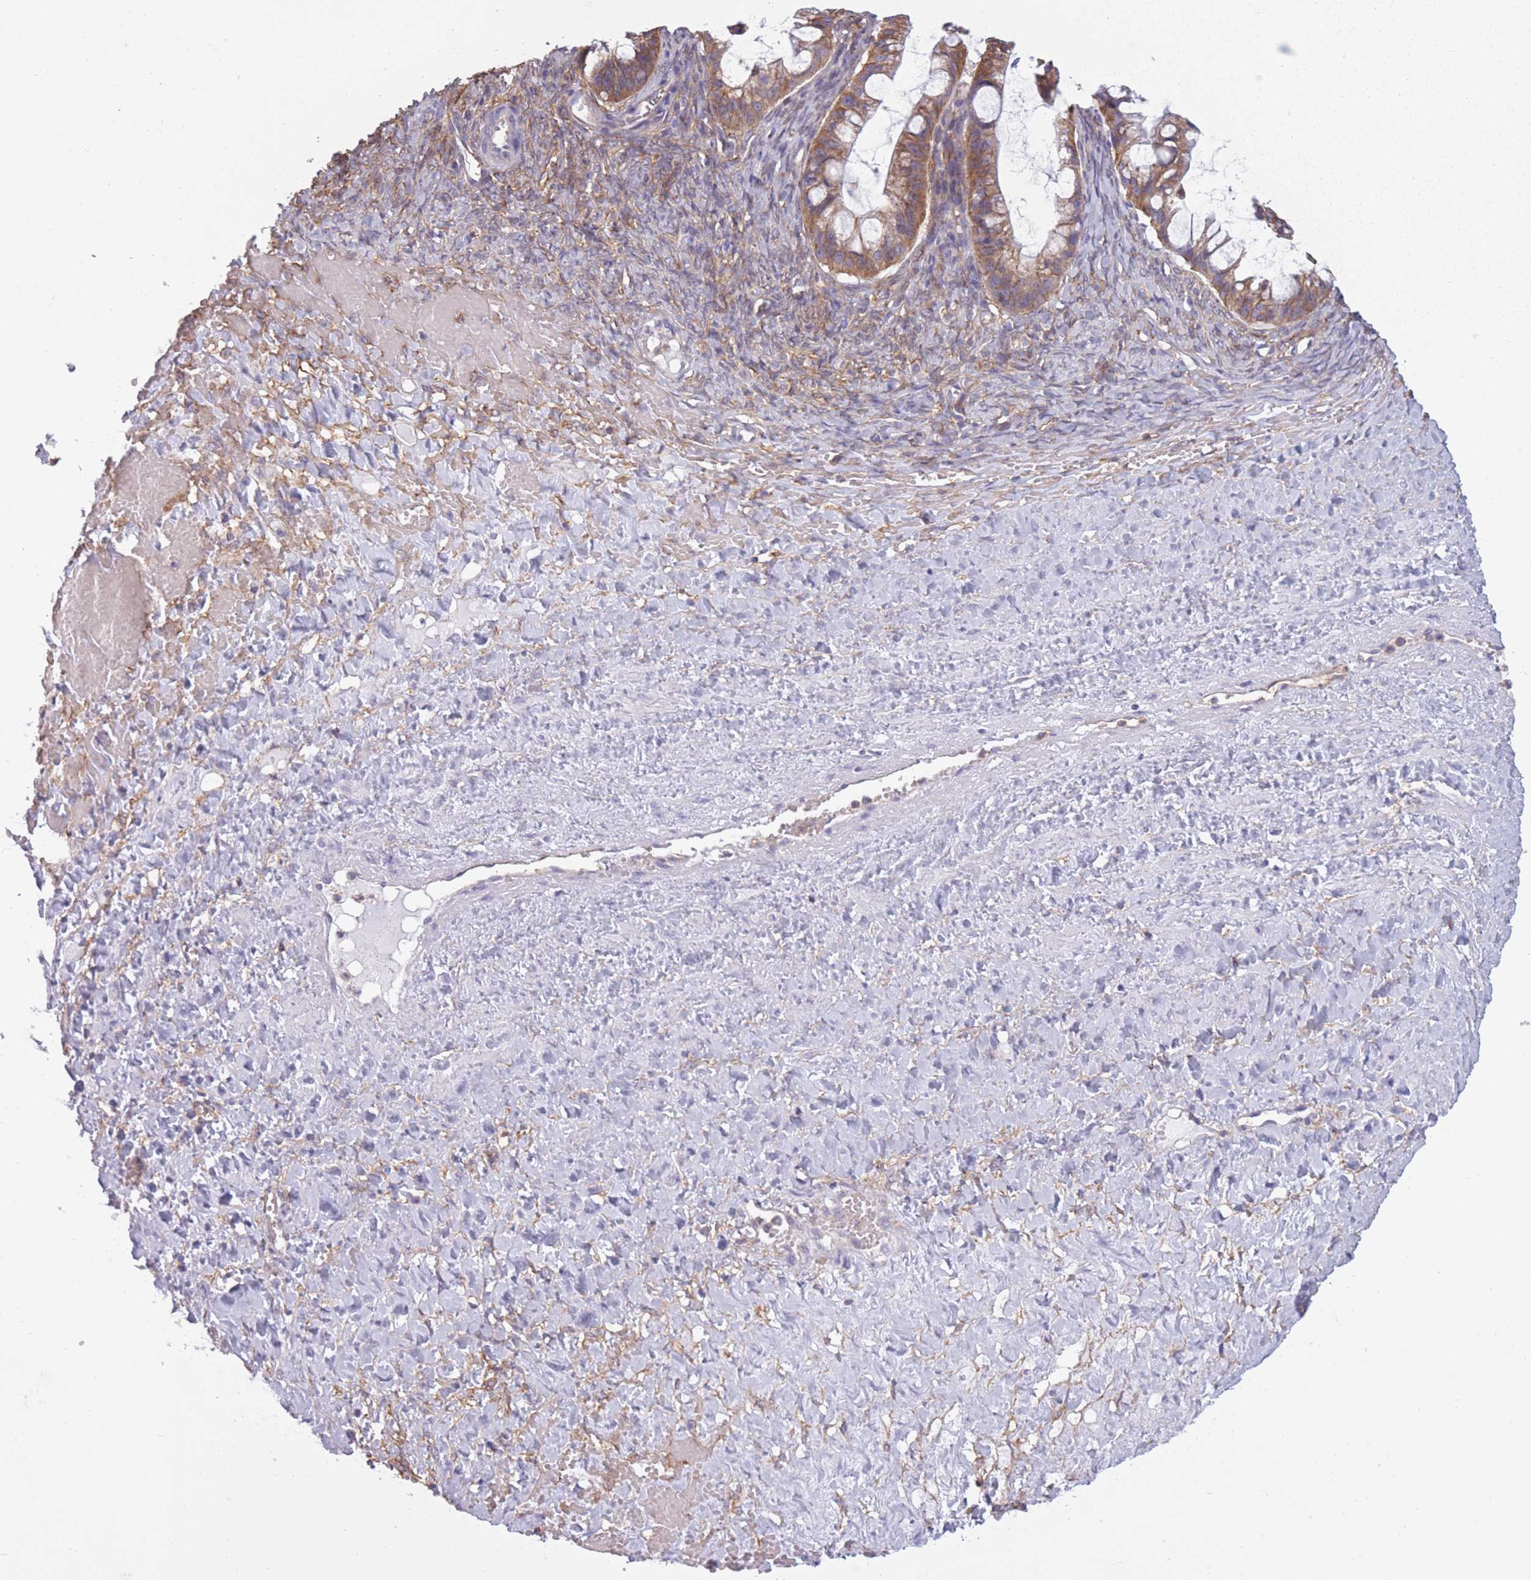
{"staining": {"intensity": "moderate", "quantity": ">75%", "location": "cytoplasmic/membranous"}, "tissue": "ovarian cancer", "cell_type": "Tumor cells", "image_type": "cancer", "snomed": [{"axis": "morphology", "description": "Cystadenocarcinoma, mucinous, NOS"}, {"axis": "topography", "description": "Ovary"}], "caption": "Immunohistochemical staining of human ovarian cancer demonstrates moderate cytoplasmic/membranous protein expression in about >75% of tumor cells.", "gene": "ADD1", "patient": {"sex": "female", "age": 73}}